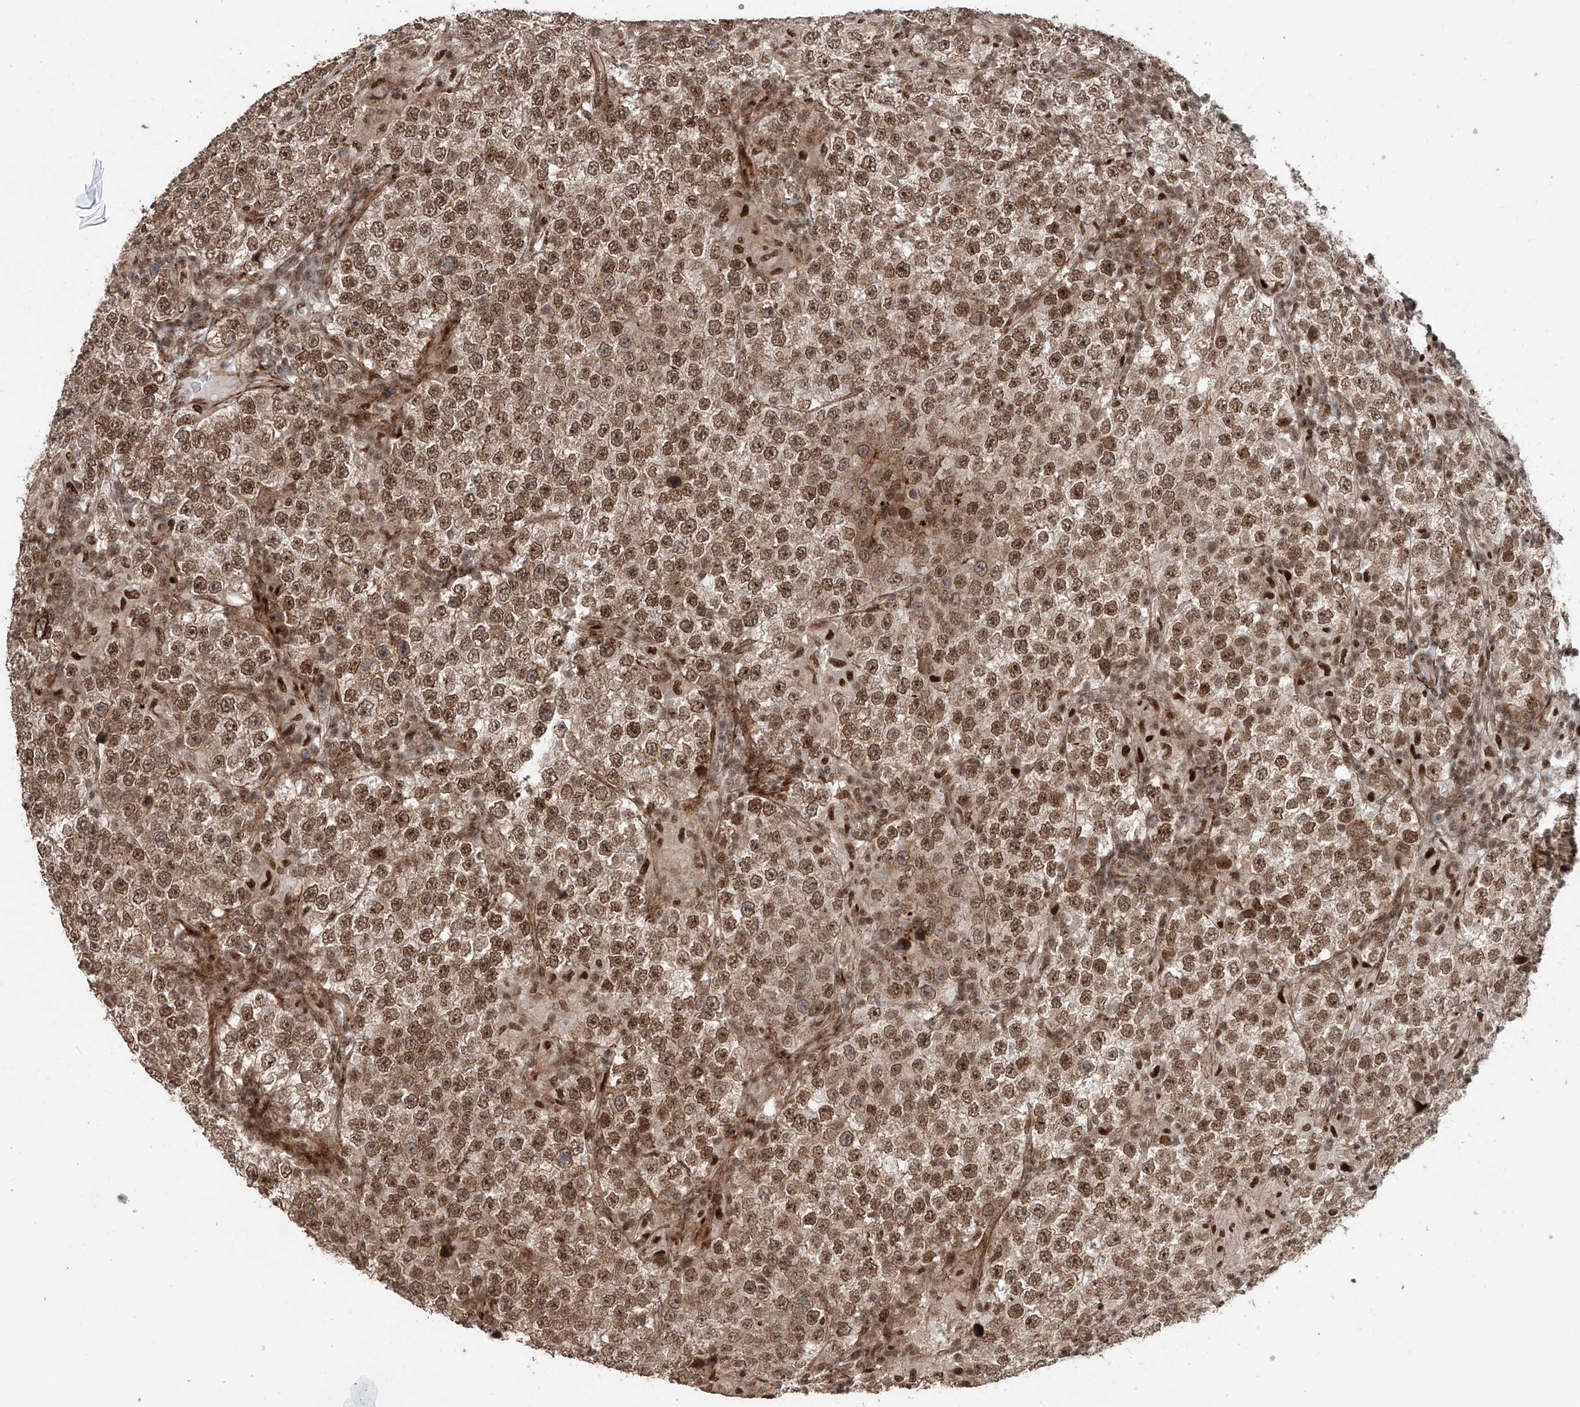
{"staining": {"intensity": "moderate", "quantity": ">75%", "location": "cytoplasmic/membranous,nuclear"}, "tissue": "testis cancer", "cell_type": "Tumor cells", "image_type": "cancer", "snomed": [{"axis": "morphology", "description": "Normal tissue, NOS"}, {"axis": "morphology", "description": "Urothelial carcinoma, High grade"}, {"axis": "morphology", "description": "Seminoma, NOS"}, {"axis": "morphology", "description": "Carcinoma, Embryonal, NOS"}, {"axis": "topography", "description": "Urinary bladder"}, {"axis": "topography", "description": "Testis"}], "caption": "Immunohistochemistry staining of testis seminoma, which shows medium levels of moderate cytoplasmic/membranous and nuclear positivity in approximately >75% of tumor cells indicating moderate cytoplasmic/membranous and nuclear protein positivity. The staining was performed using DAB (3,3'-diaminobenzidine) (brown) for protein detection and nuclei were counterstained in hematoxylin (blue).", "gene": "SDE2", "patient": {"sex": "male", "age": 41}}